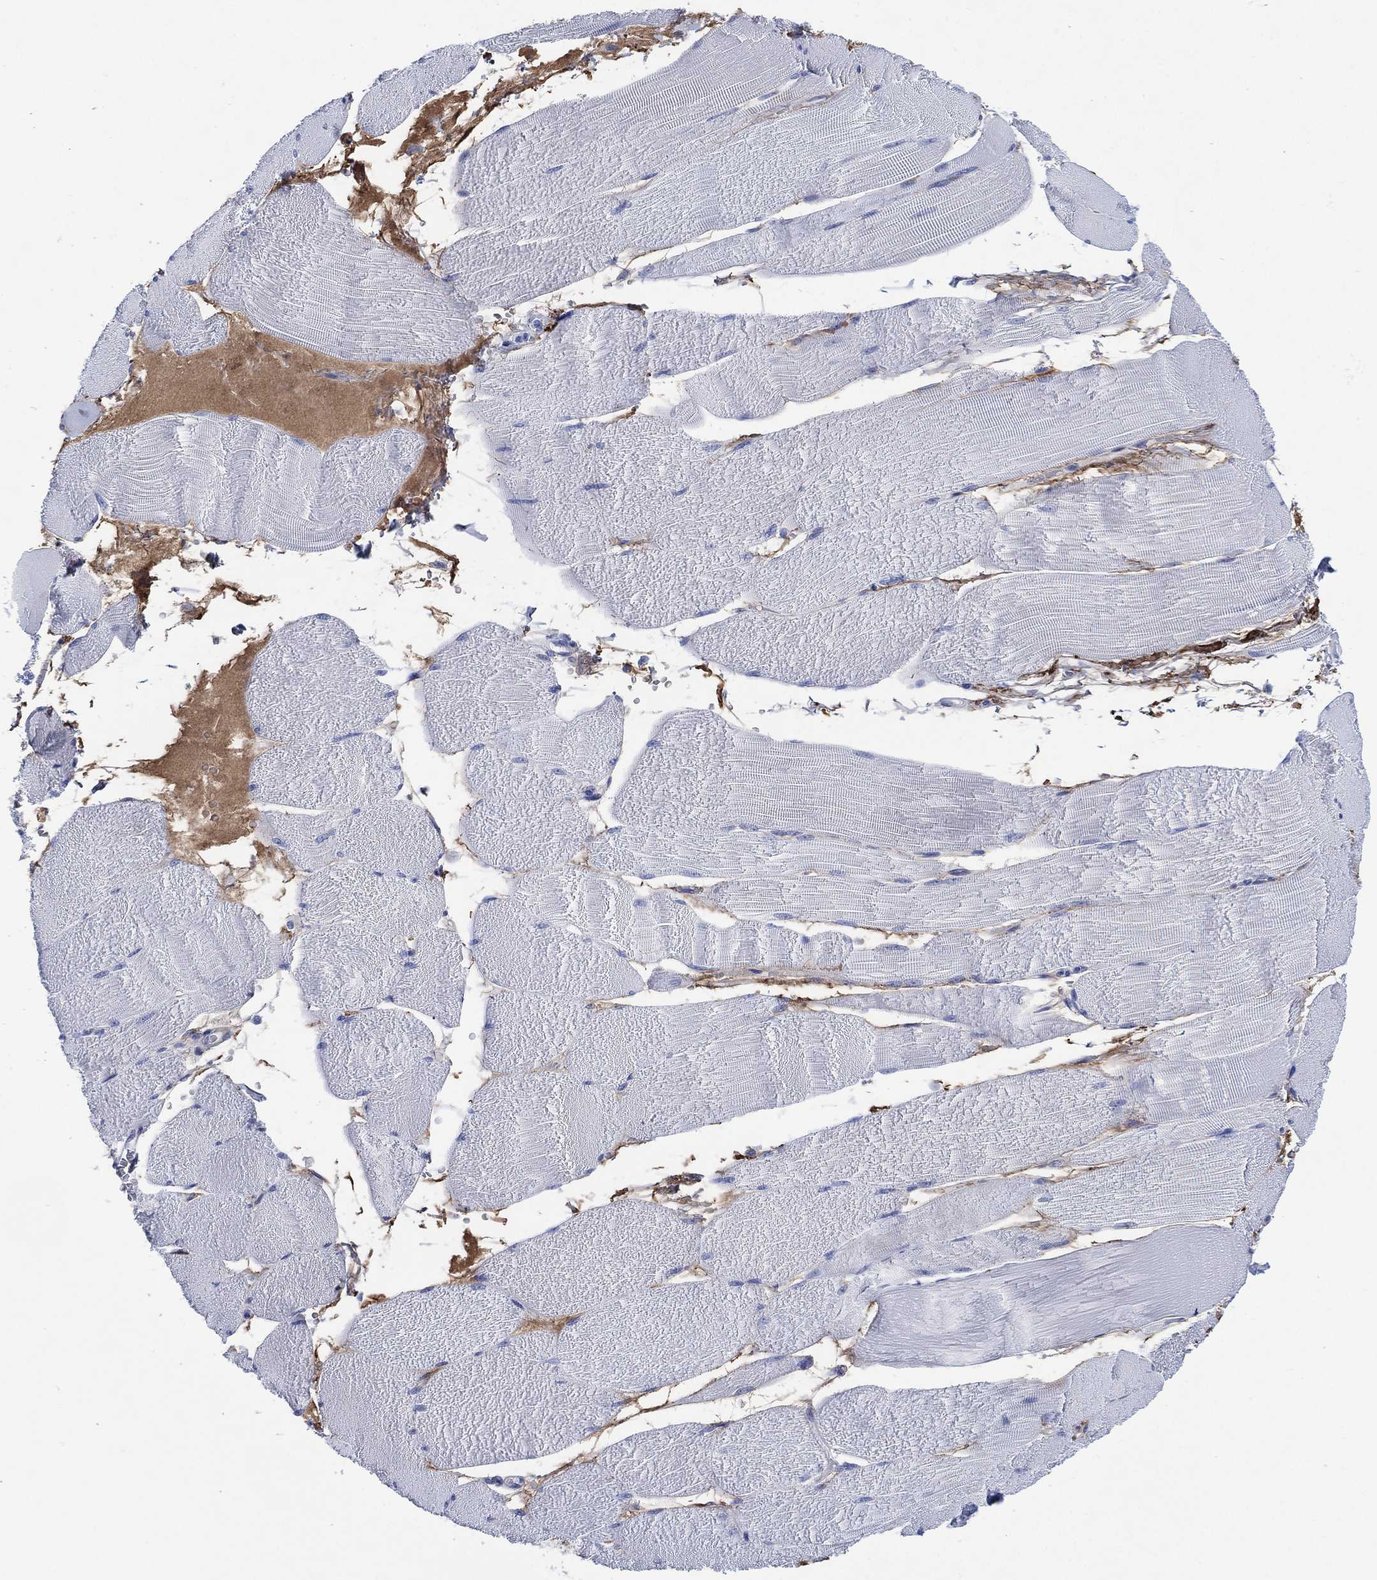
{"staining": {"intensity": "negative", "quantity": "none", "location": "none"}, "tissue": "skeletal muscle", "cell_type": "Myocytes", "image_type": "normal", "snomed": [{"axis": "morphology", "description": "Normal tissue, NOS"}, {"axis": "topography", "description": "Skeletal muscle"}], "caption": "IHC of unremarkable skeletal muscle demonstrates no positivity in myocytes.", "gene": "SHCBP1L", "patient": {"sex": "male", "age": 56}}